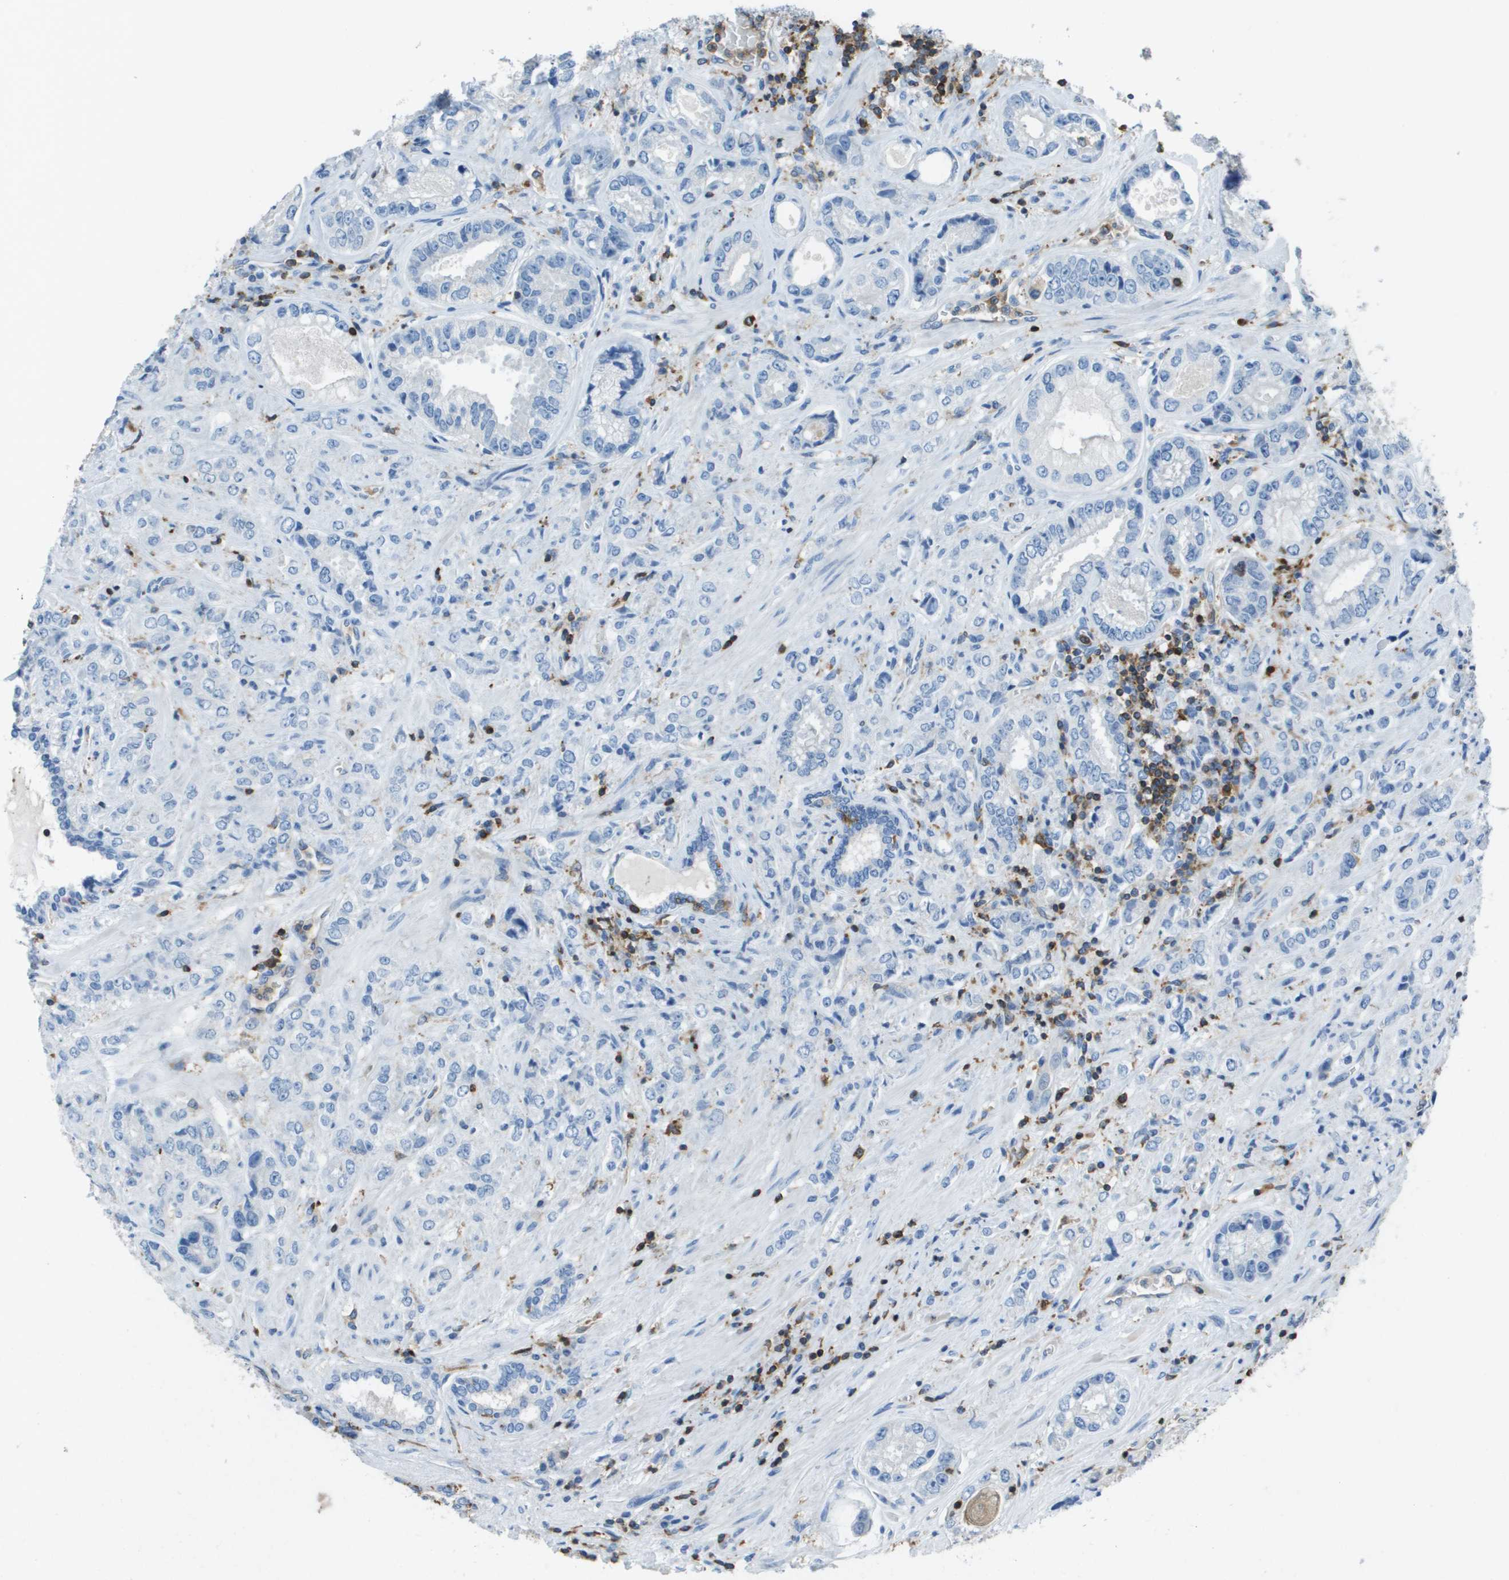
{"staining": {"intensity": "negative", "quantity": "none", "location": "none"}, "tissue": "prostate cancer", "cell_type": "Tumor cells", "image_type": "cancer", "snomed": [{"axis": "morphology", "description": "Adenocarcinoma, High grade"}, {"axis": "topography", "description": "Prostate"}], "caption": "High power microscopy micrograph of an immunohistochemistry micrograph of prostate cancer, revealing no significant expression in tumor cells.", "gene": "APBB1IP", "patient": {"sex": "male", "age": 61}}